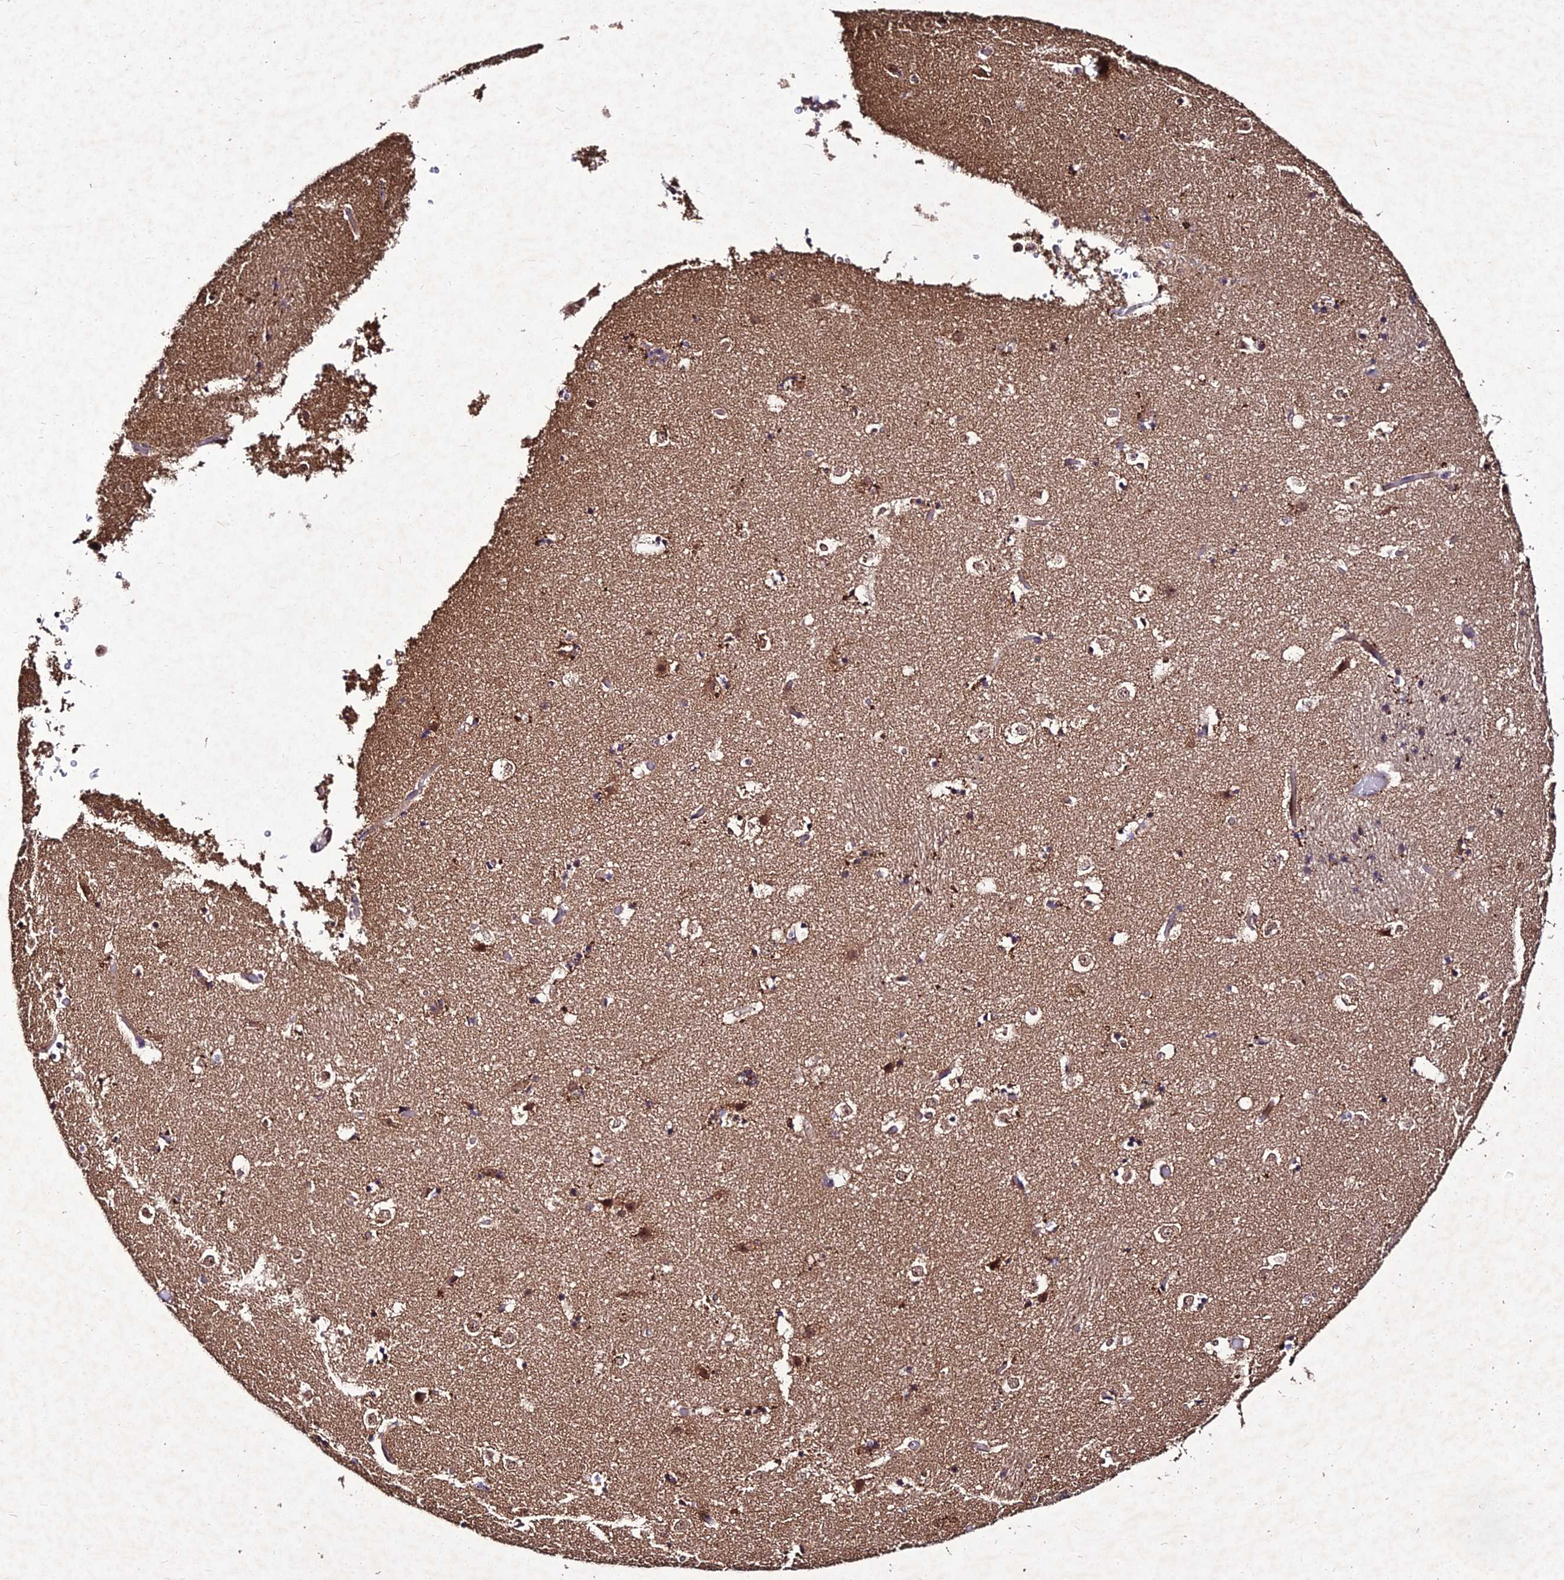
{"staining": {"intensity": "moderate", "quantity": "<25%", "location": "cytoplasmic/membranous"}, "tissue": "caudate", "cell_type": "Glial cells", "image_type": "normal", "snomed": [{"axis": "morphology", "description": "Normal tissue, NOS"}, {"axis": "topography", "description": "Lateral ventricle wall"}], "caption": "IHC image of normal caudate stained for a protein (brown), which reveals low levels of moderate cytoplasmic/membranous expression in approximately <25% of glial cells.", "gene": "ZNF766", "patient": {"sex": "female", "age": 52}}